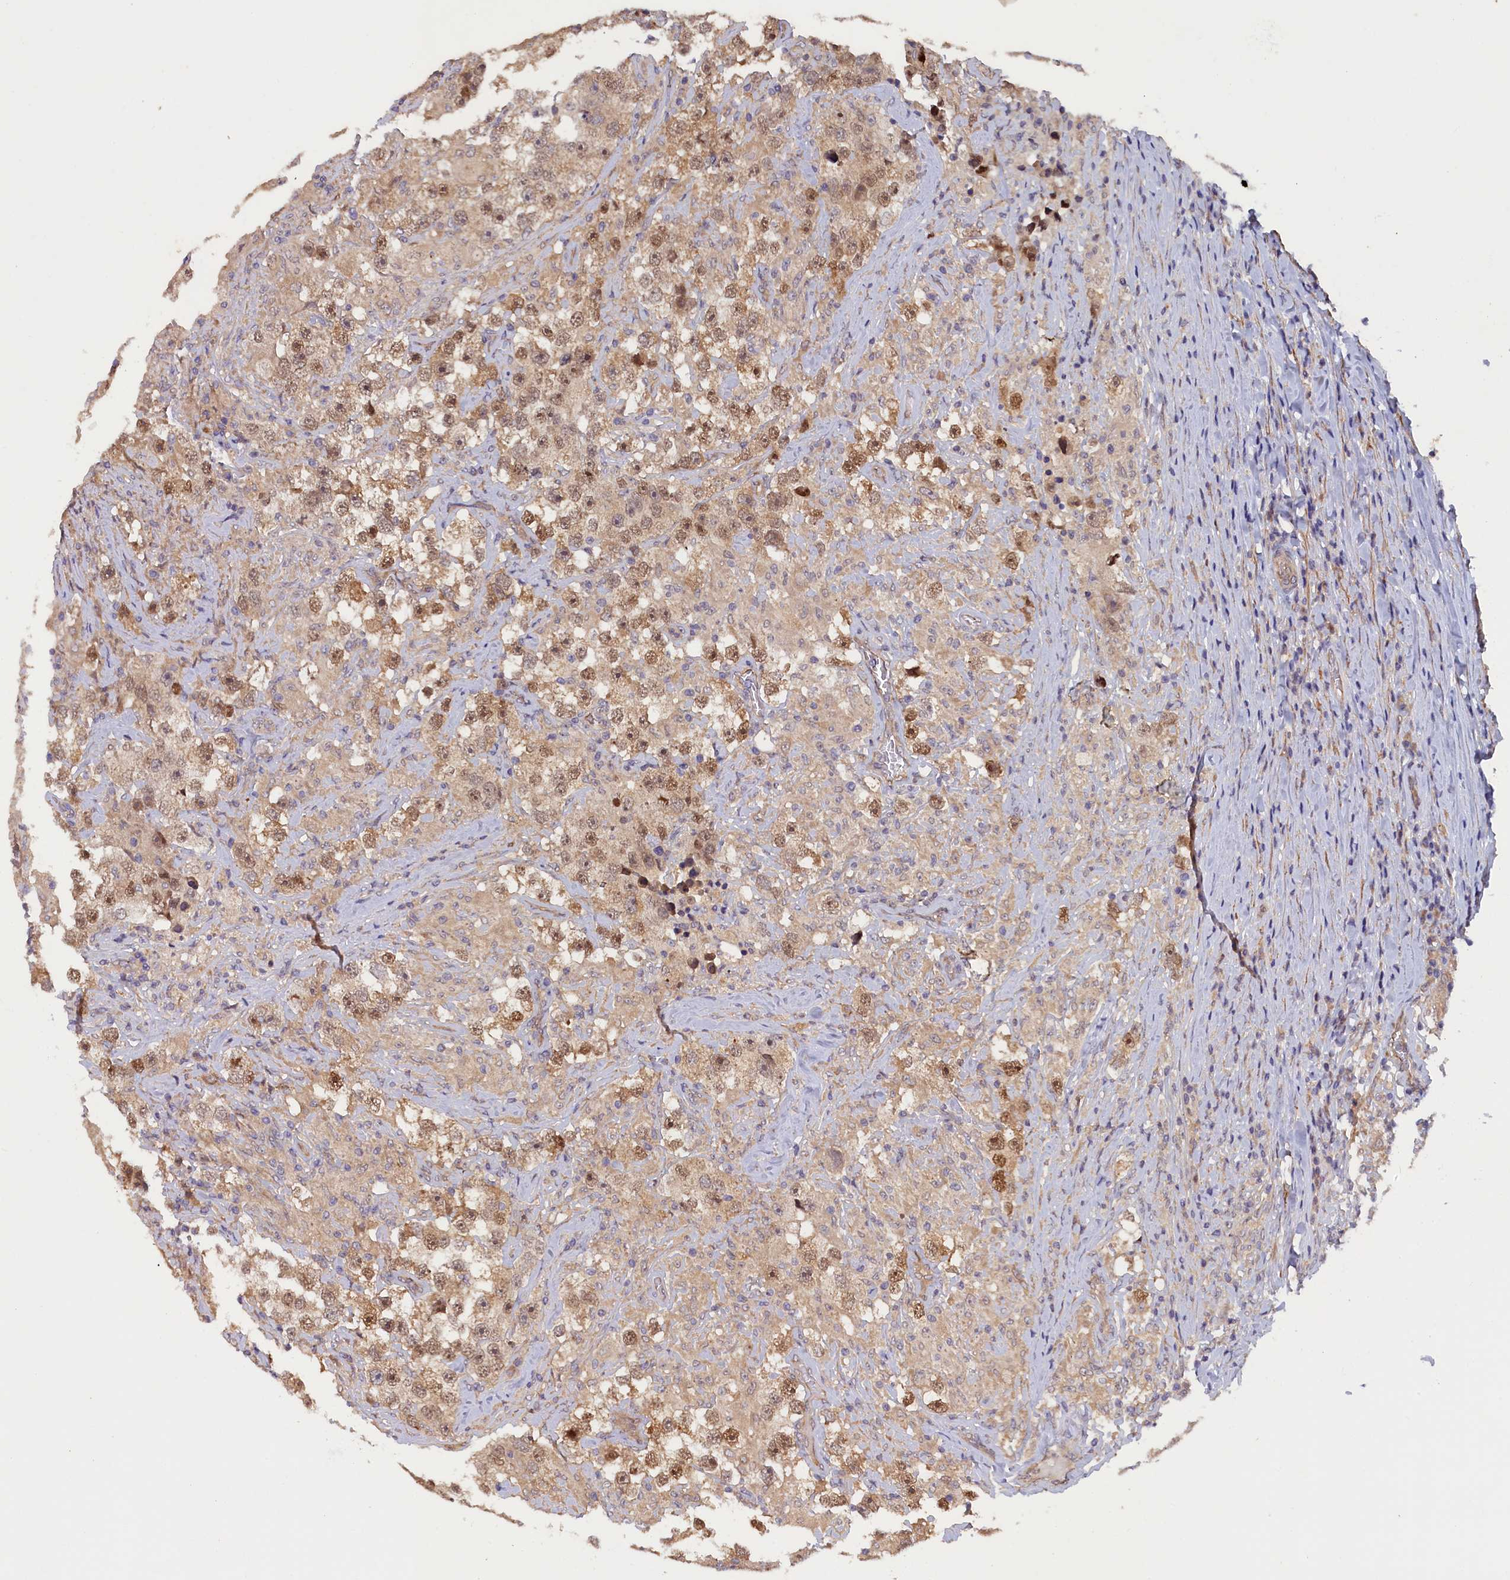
{"staining": {"intensity": "moderate", "quantity": ">75%", "location": "nuclear"}, "tissue": "testis cancer", "cell_type": "Tumor cells", "image_type": "cancer", "snomed": [{"axis": "morphology", "description": "Seminoma, NOS"}, {"axis": "topography", "description": "Testis"}], "caption": "Protein staining exhibits moderate nuclear expression in about >75% of tumor cells in testis cancer (seminoma).", "gene": "CCDC9B", "patient": {"sex": "male", "age": 46}}